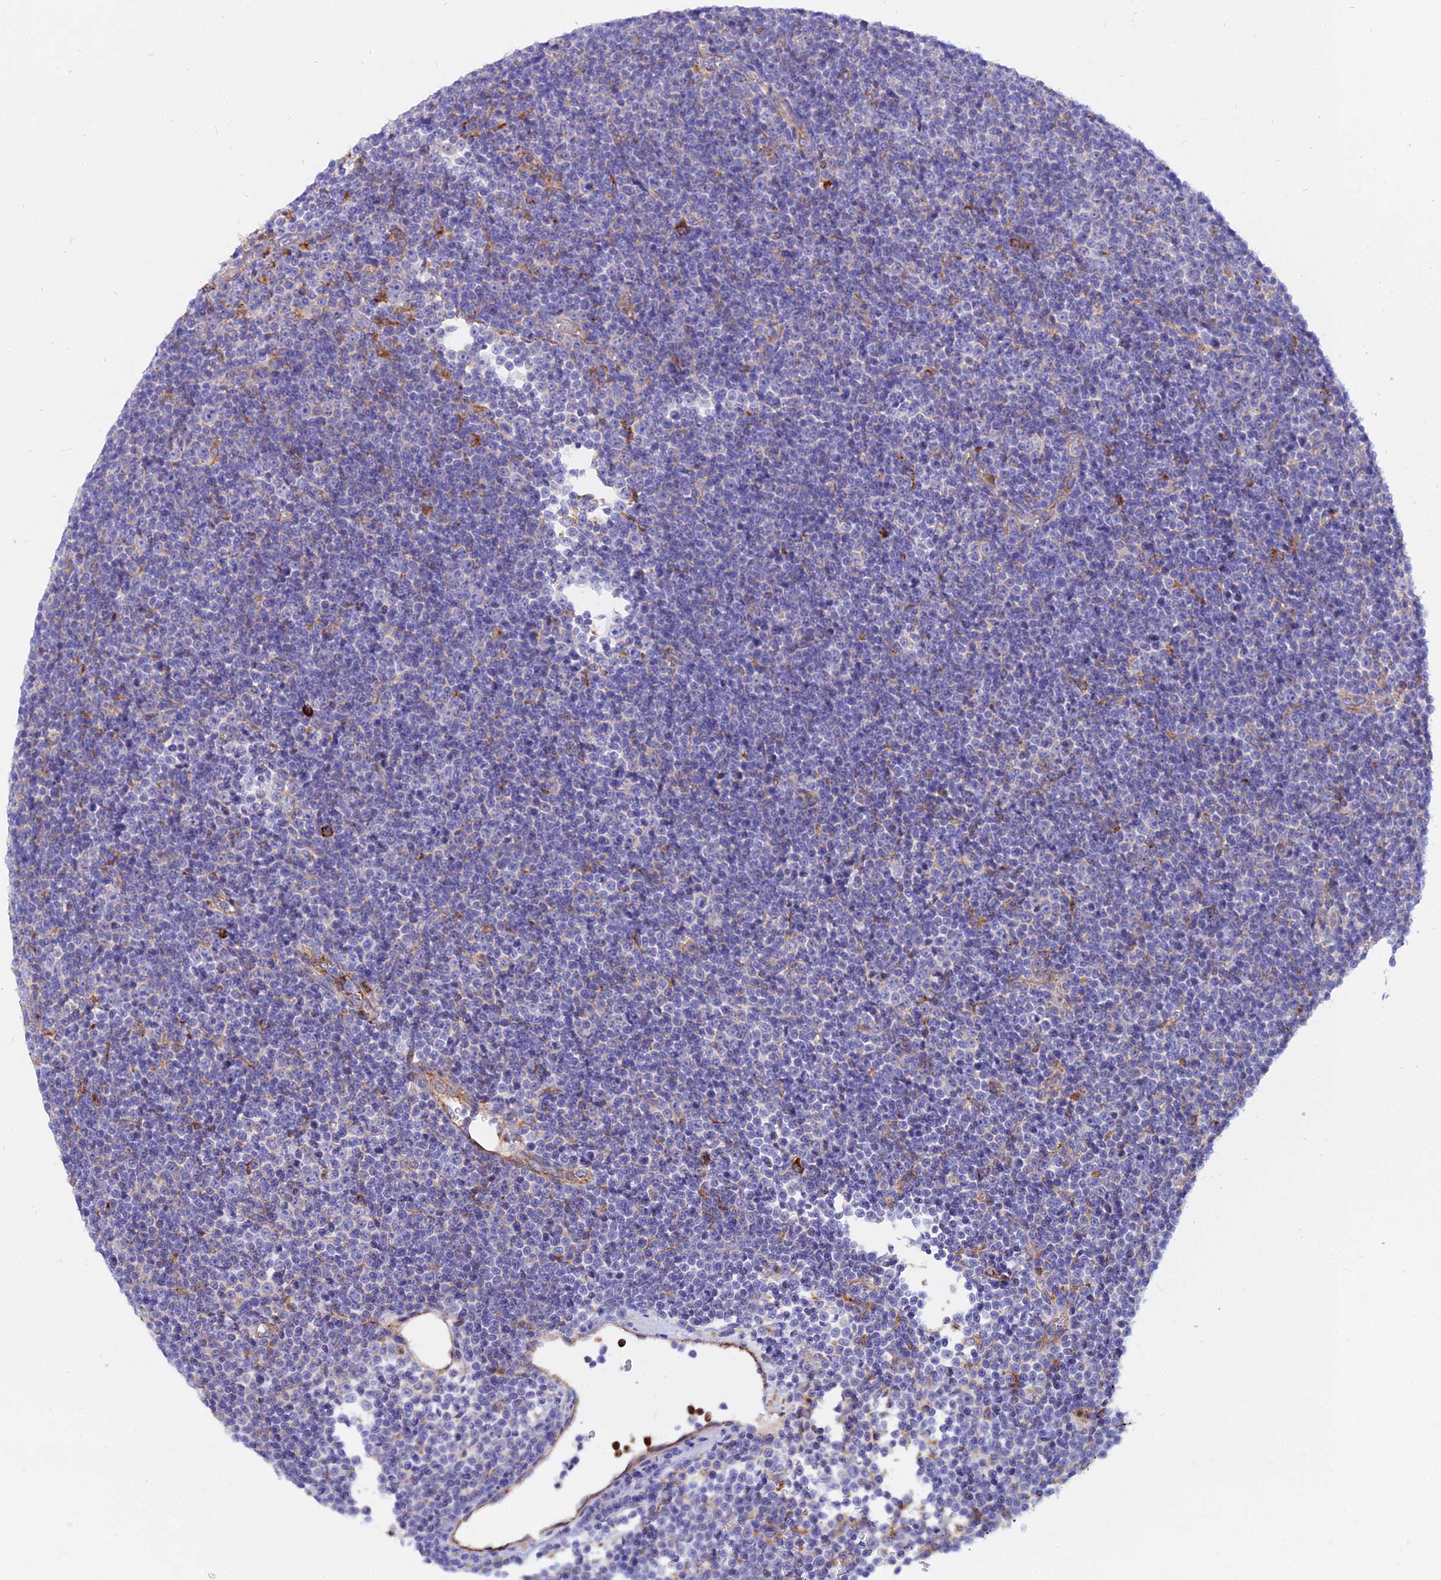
{"staining": {"intensity": "negative", "quantity": "none", "location": "none"}, "tissue": "lymphoma", "cell_type": "Tumor cells", "image_type": "cancer", "snomed": [{"axis": "morphology", "description": "Malignant lymphoma, non-Hodgkin's type, Low grade"}, {"axis": "topography", "description": "Lymph node"}], "caption": "The histopathology image demonstrates no staining of tumor cells in lymphoma.", "gene": "AGTRAP", "patient": {"sex": "female", "age": 67}}